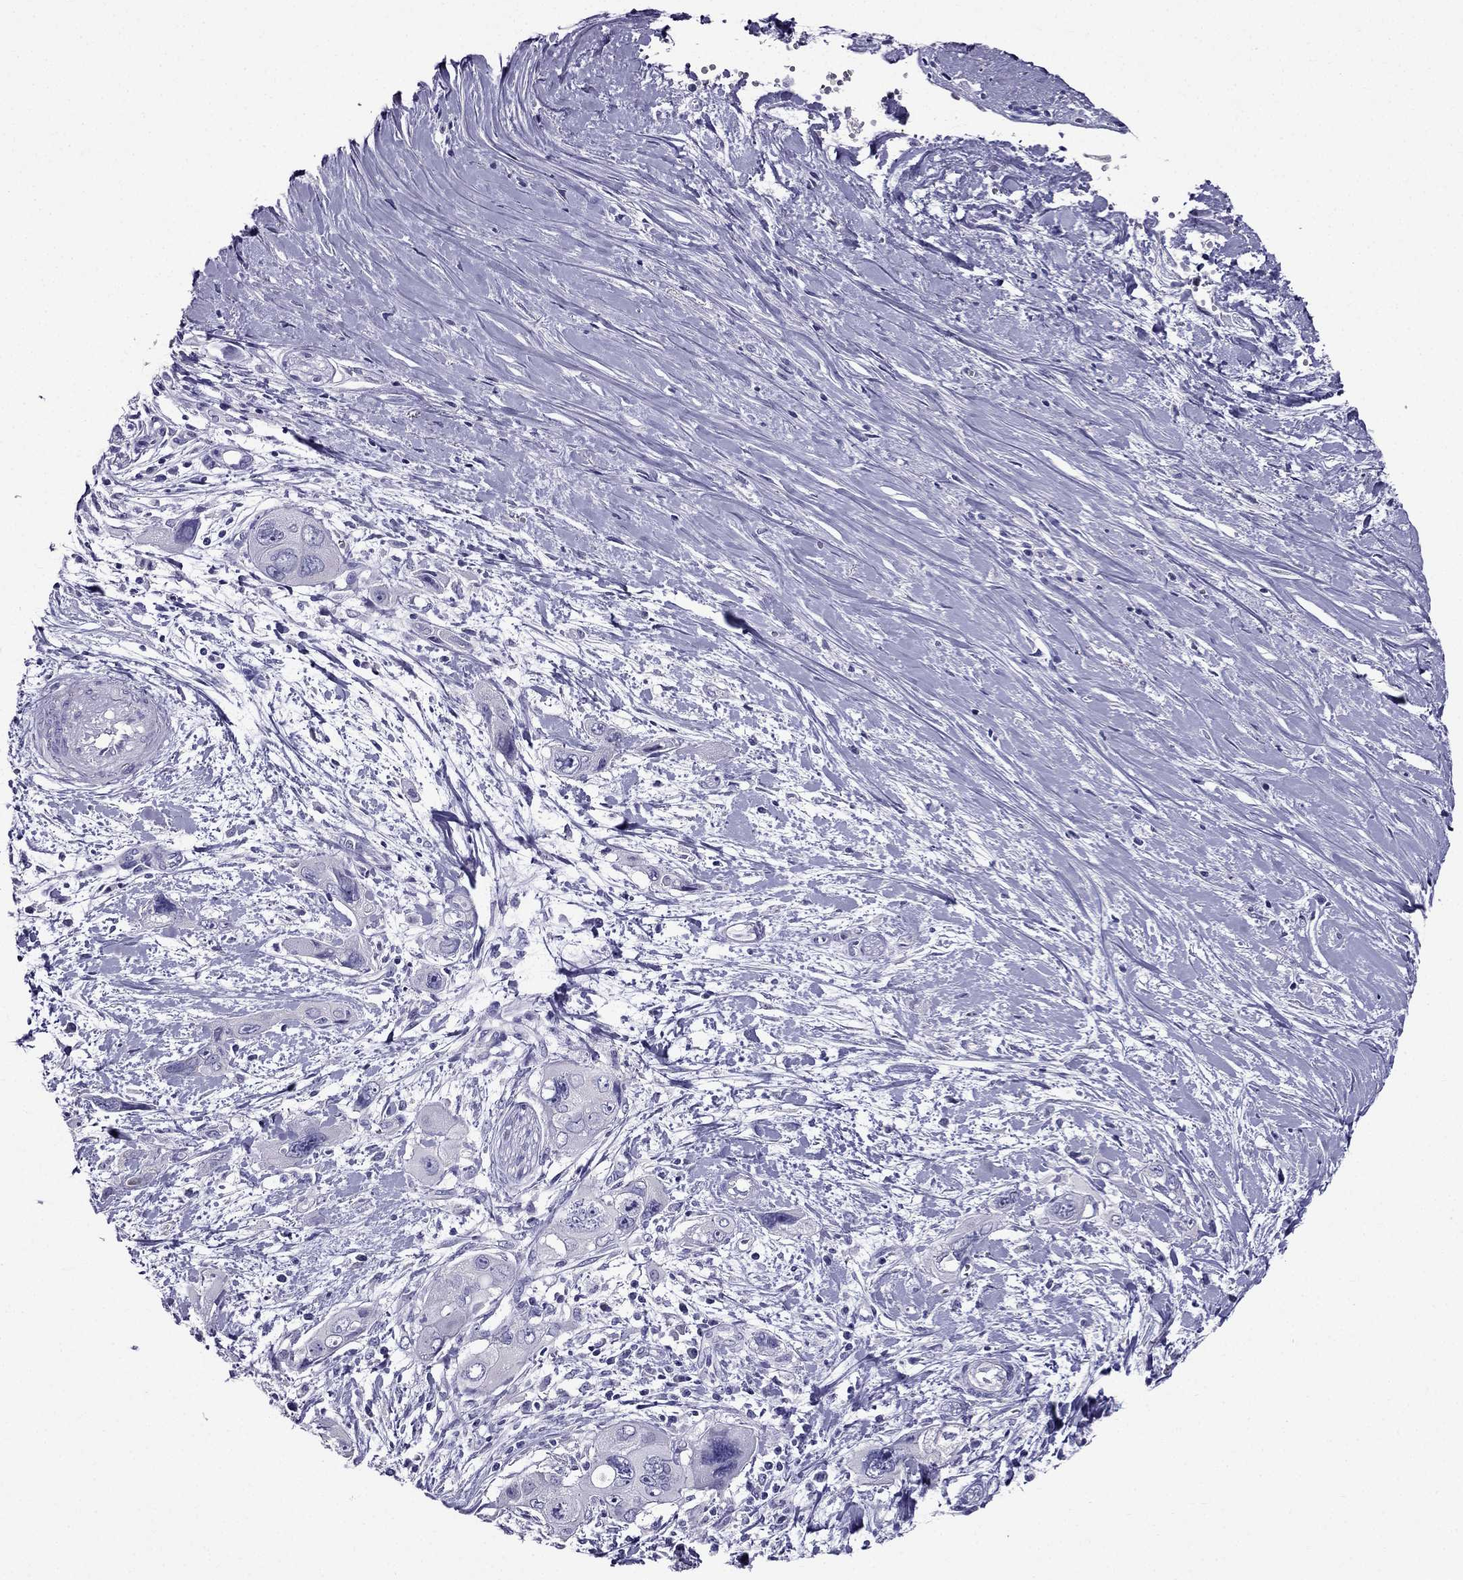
{"staining": {"intensity": "negative", "quantity": "none", "location": "none"}, "tissue": "pancreatic cancer", "cell_type": "Tumor cells", "image_type": "cancer", "snomed": [{"axis": "morphology", "description": "Adenocarcinoma, NOS"}, {"axis": "topography", "description": "Pancreas"}], "caption": "Adenocarcinoma (pancreatic) was stained to show a protein in brown. There is no significant staining in tumor cells. The staining was performed using DAB to visualize the protein expression in brown, while the nuclei were stained in blue with hematoxylin (Magnification: 20x).", "gene": "ZNF541", "patient": {"sex": "male", "age": 47}}